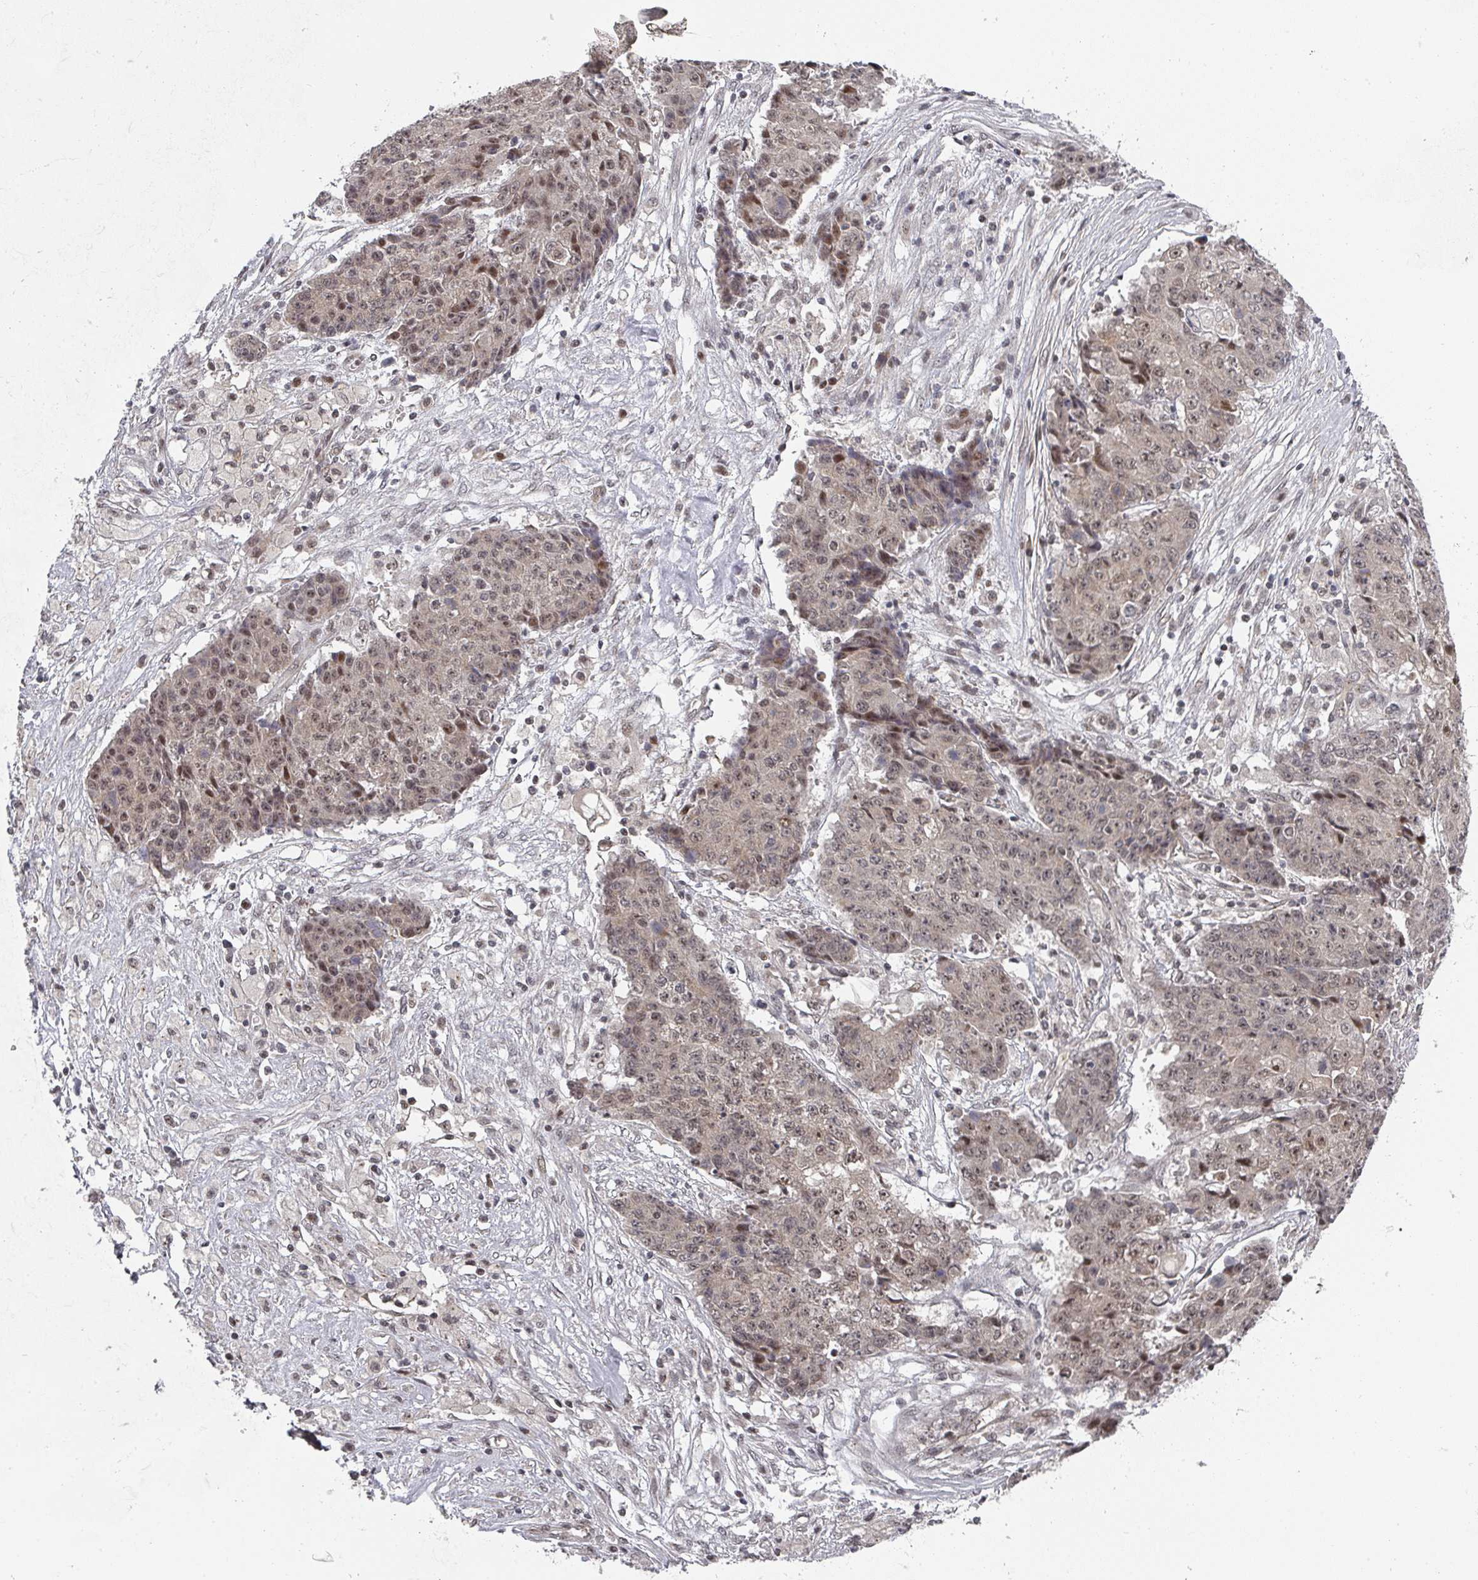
{"staining": {"intensity": "moderate", "quantity": "25%-75%", "location": "nuclear"}, "tissue": "ovarian cancer", "cell_type": "Tumor cells", "image_type": "cancer", "snomed": [{"axis": "morphology", "description": "Carcinoma, endometroid"}, {"axis": "topography", "description": "Ovary"}], "caption": "Immunohistochemical staining of human ovarian cancer (endometroid carcinoma) reveals medium levels of moderate nuclear expression in approximately 25%-75% of tumor cells. (Stains: DAB (3,3'-diaminobenzidine) in brown, nuclei in blue, Microscopy: brightfield microscopy at high magnification).", "gene": "KIF1C", "patient": {"sex": "female", "age": 42}}